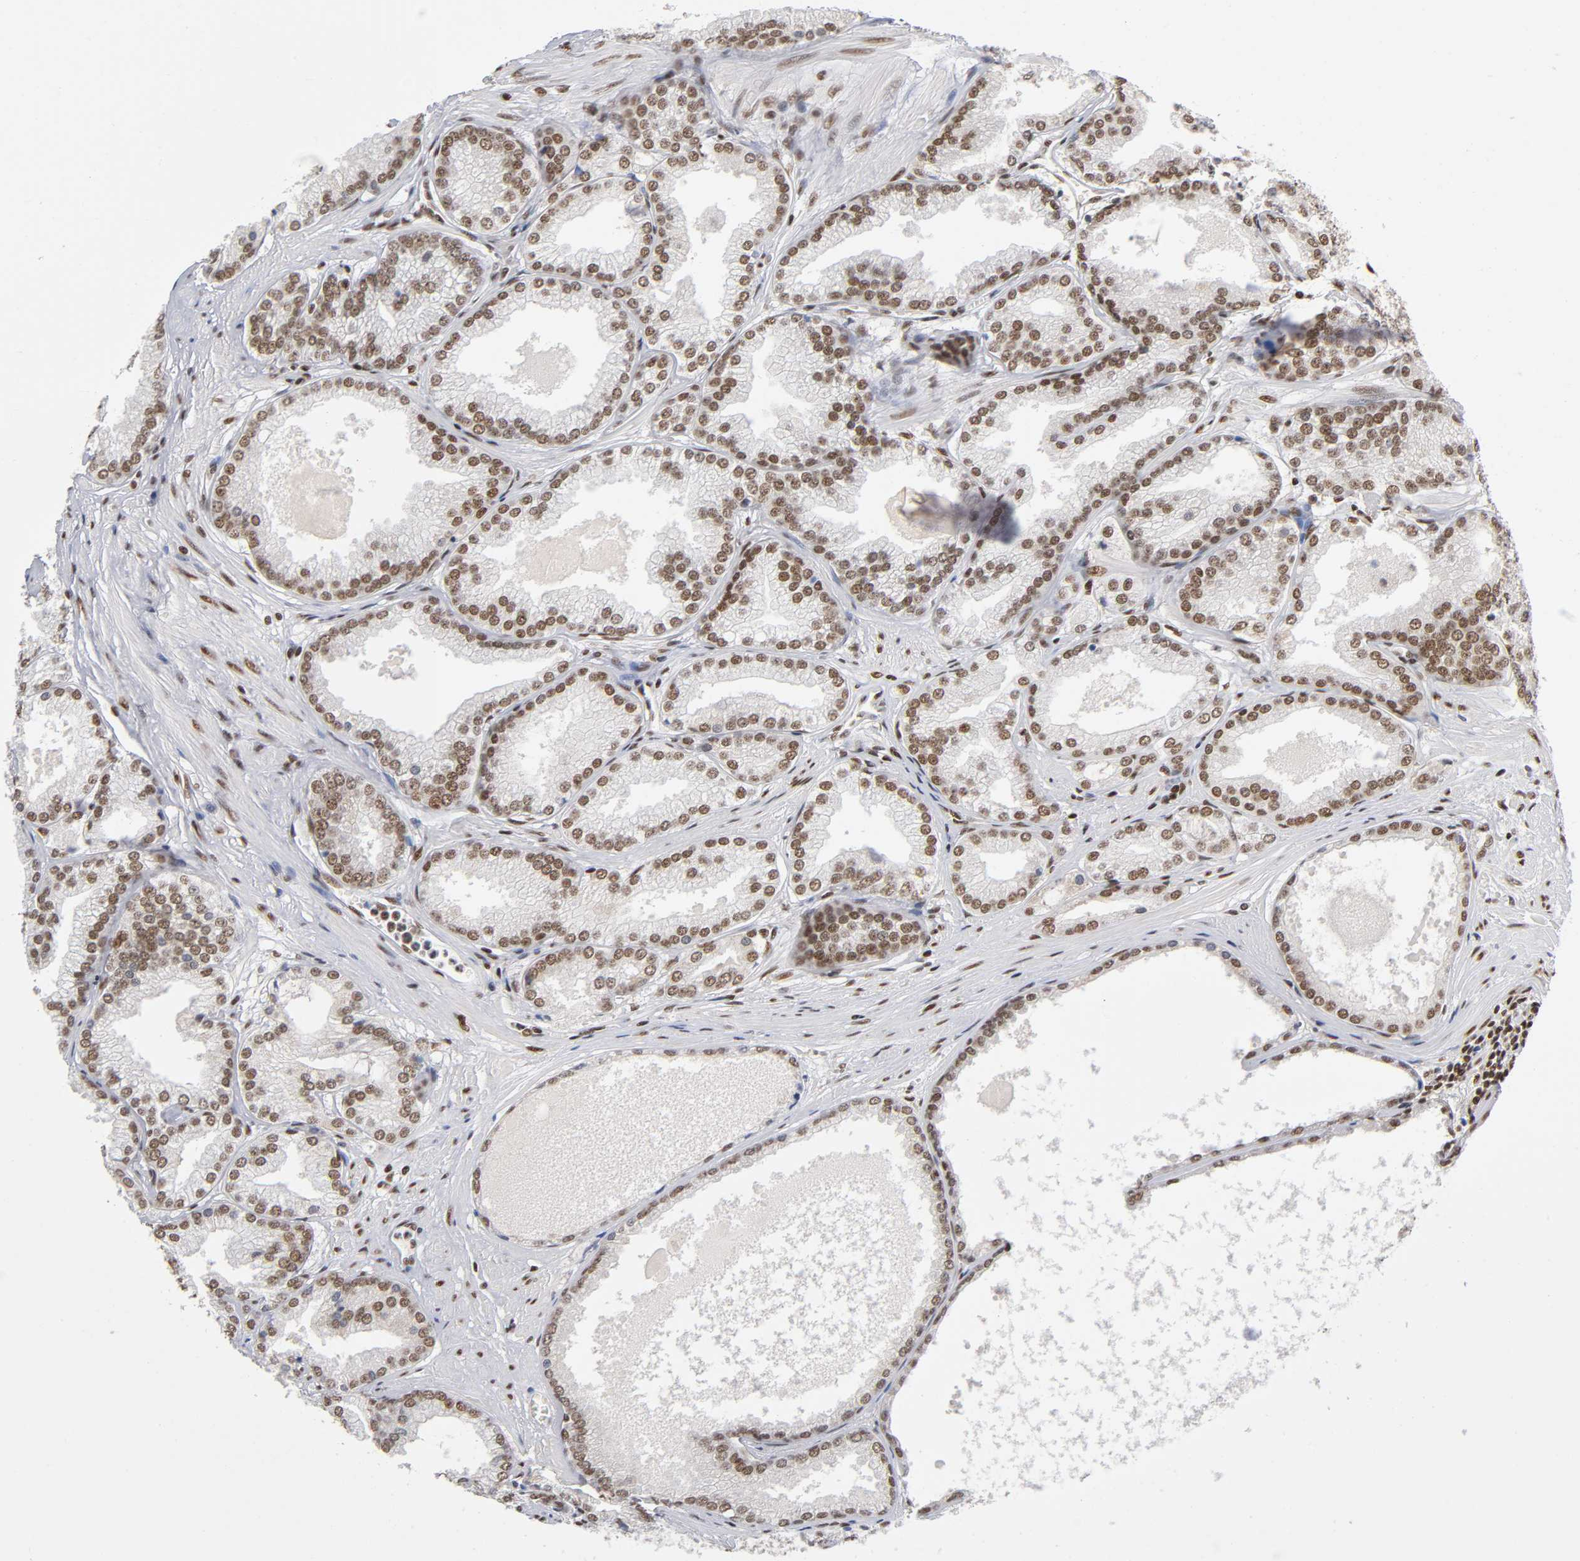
{"staining": {"intensity": "moderate", "quantity": ">75%", "location": "nuclear"}, "tissue": "prostate cancer", "cell_type": "Tumor cells", "image_type": "cancer", "snomed": [{"axis": "morphology", "description": "Adenocarcinoma, High grade"}, {"axis": "topography", "description": "Prostate"}], "caption": "This histopathology image shows immunohistochemistry (IHC) staining of prostate high-grade adenocarcinoma, with medium moderate nuclear staining in about >75% of tumor cells.", "gene": "ILKAP", "patient": {"sex": "male", "age": 61}}